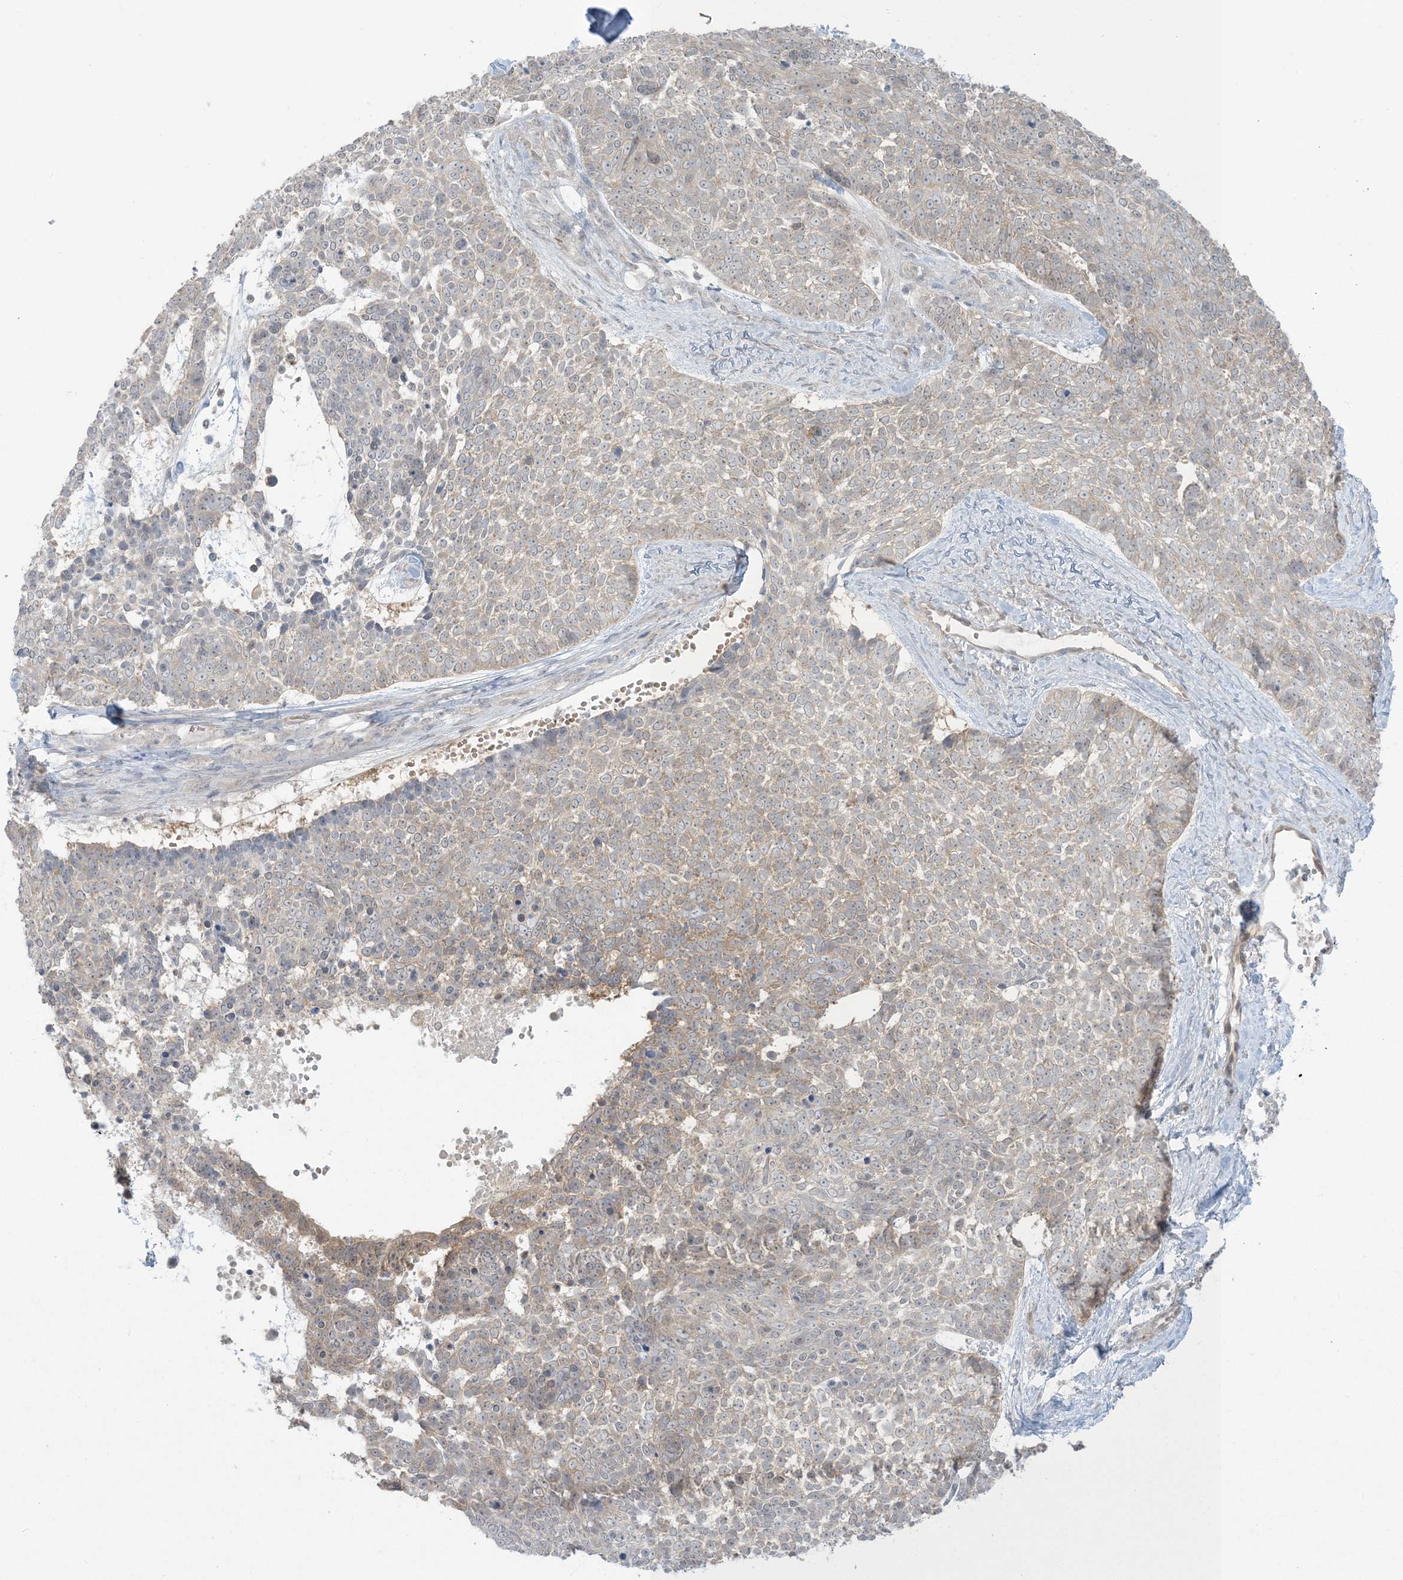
{"staining": {"intensity": "weak", "quantity": "25%-75%", "location": "cytoplasmic/membranous"}, "tissue": "skin cancer", "cell_type": "Tumor cells", "image_type": "cancer", "snomed": [{"axis": "morphology", "description": "Basal cell carcinoma"}, {"axis": "topography", "description": "Skin"}], "caption": "DAB immunohistochemical staining of skin cancer (basal cell carcinoma) shows weak cytoplasmic/membranous protein positivity in about 25%-75% of tumor cells.", "gene": "NRBP2", "patient": {"sex": "female", "age": 81}}